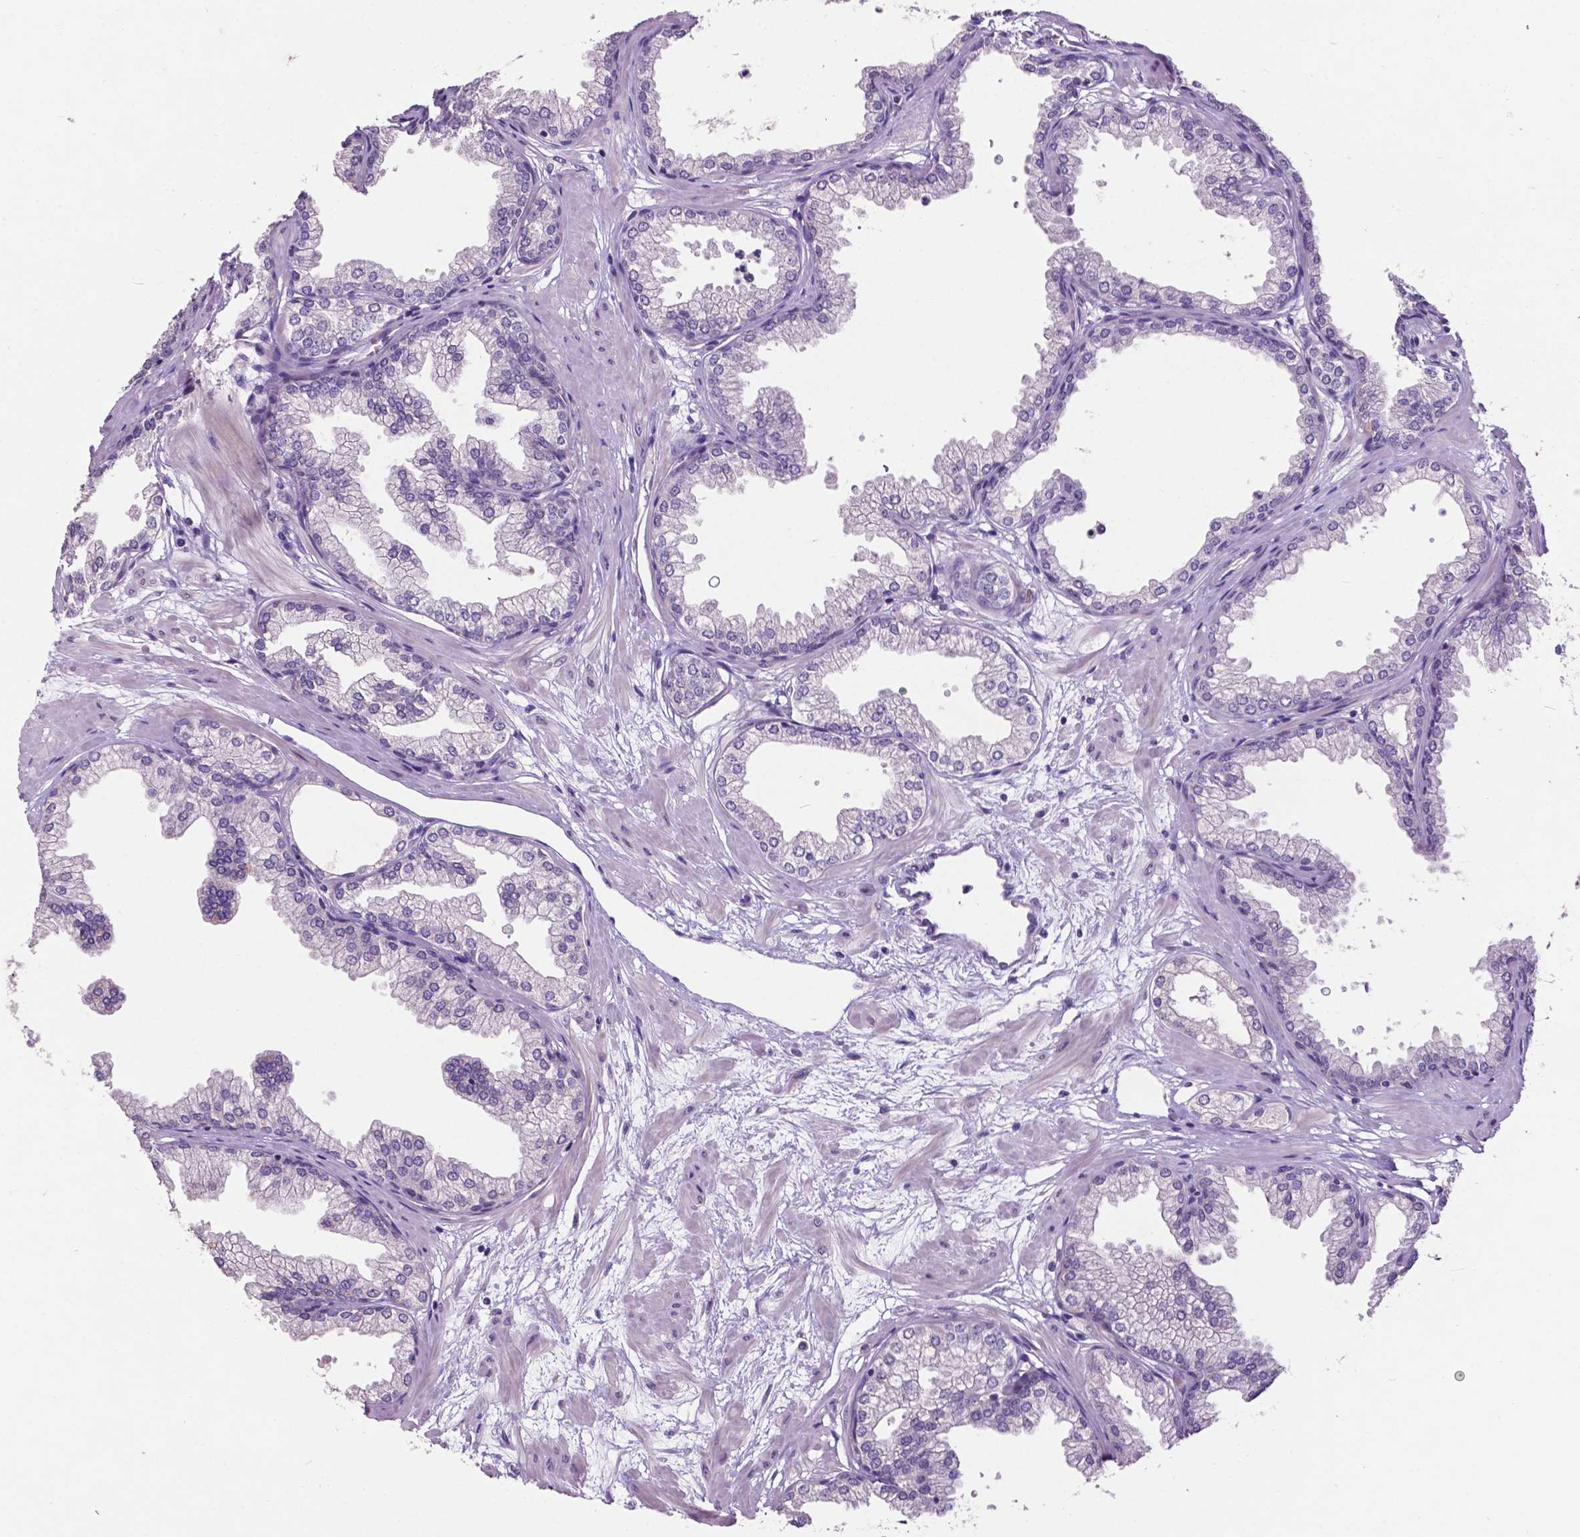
{"staining": {"intensity": "negative", "quantity": "none", "location": "none"}, "tissue": "prostate", "cell_type": "Glandular cells", "image_type": "normal", "snomed": [{"axis": "morphology", "description": "Normal tissue, NOS"}, {"axis": "topography", "description": "Prostate"}], "caption": "Immunohistochemistry photomicrograph of normal prostate: human prostate stained with DAB demonstrates no significant protein staining in glandular cells. (Stains: DAB immunohistochemistry with hematoxylin counter stain, Microscopy: brightfield microscopy at high magnification).", "gene": "PLSCR1", "patient": {"sex": "male", "age": 37}}